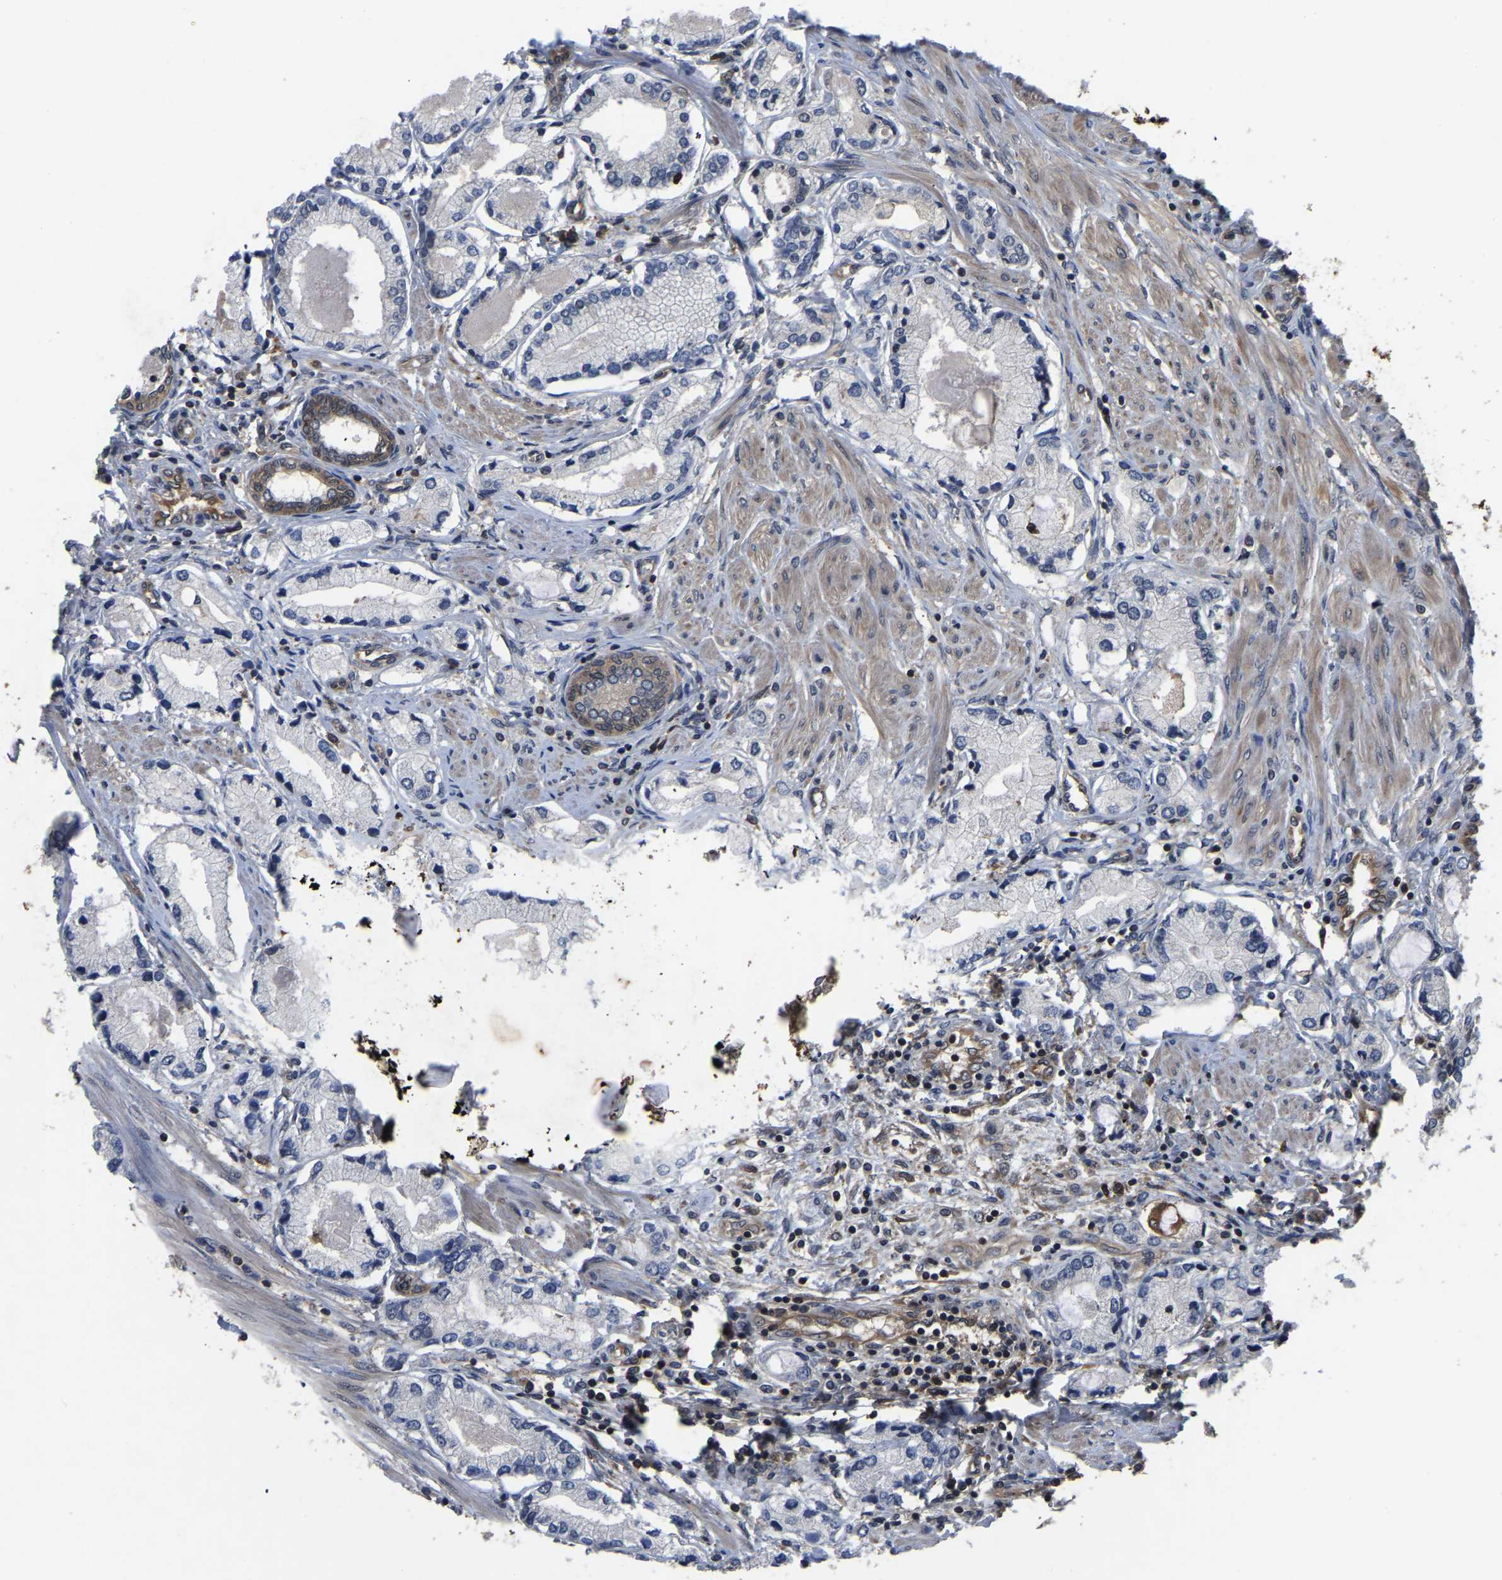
{"staining": {"intensity": "moderate", "quantity": "25%-75%", "location": "cytoplasmic/membranous"}, "tissue": "prostate cancer", "cell_type": "Tumor cells", "image_type": "cancer", "snomed": [{"axis": "morphology", "description": "Adenocarcinoma, Low grade"}, {"axis": "topography", "description": "Prostate"}], "caption": "Protein expression analysis of prostate cancer (low-grade adenocarcinoma) demonstrates moderate cytoplasmic/membranous positivity in about 25%-75% of tumor cells. (DAB (3,3'-diaminobenzidine) = brown stain, brightfield microscopy at high magnification).", "gene": "FGD5", "patient": {"sex": "male", "age": 63}}